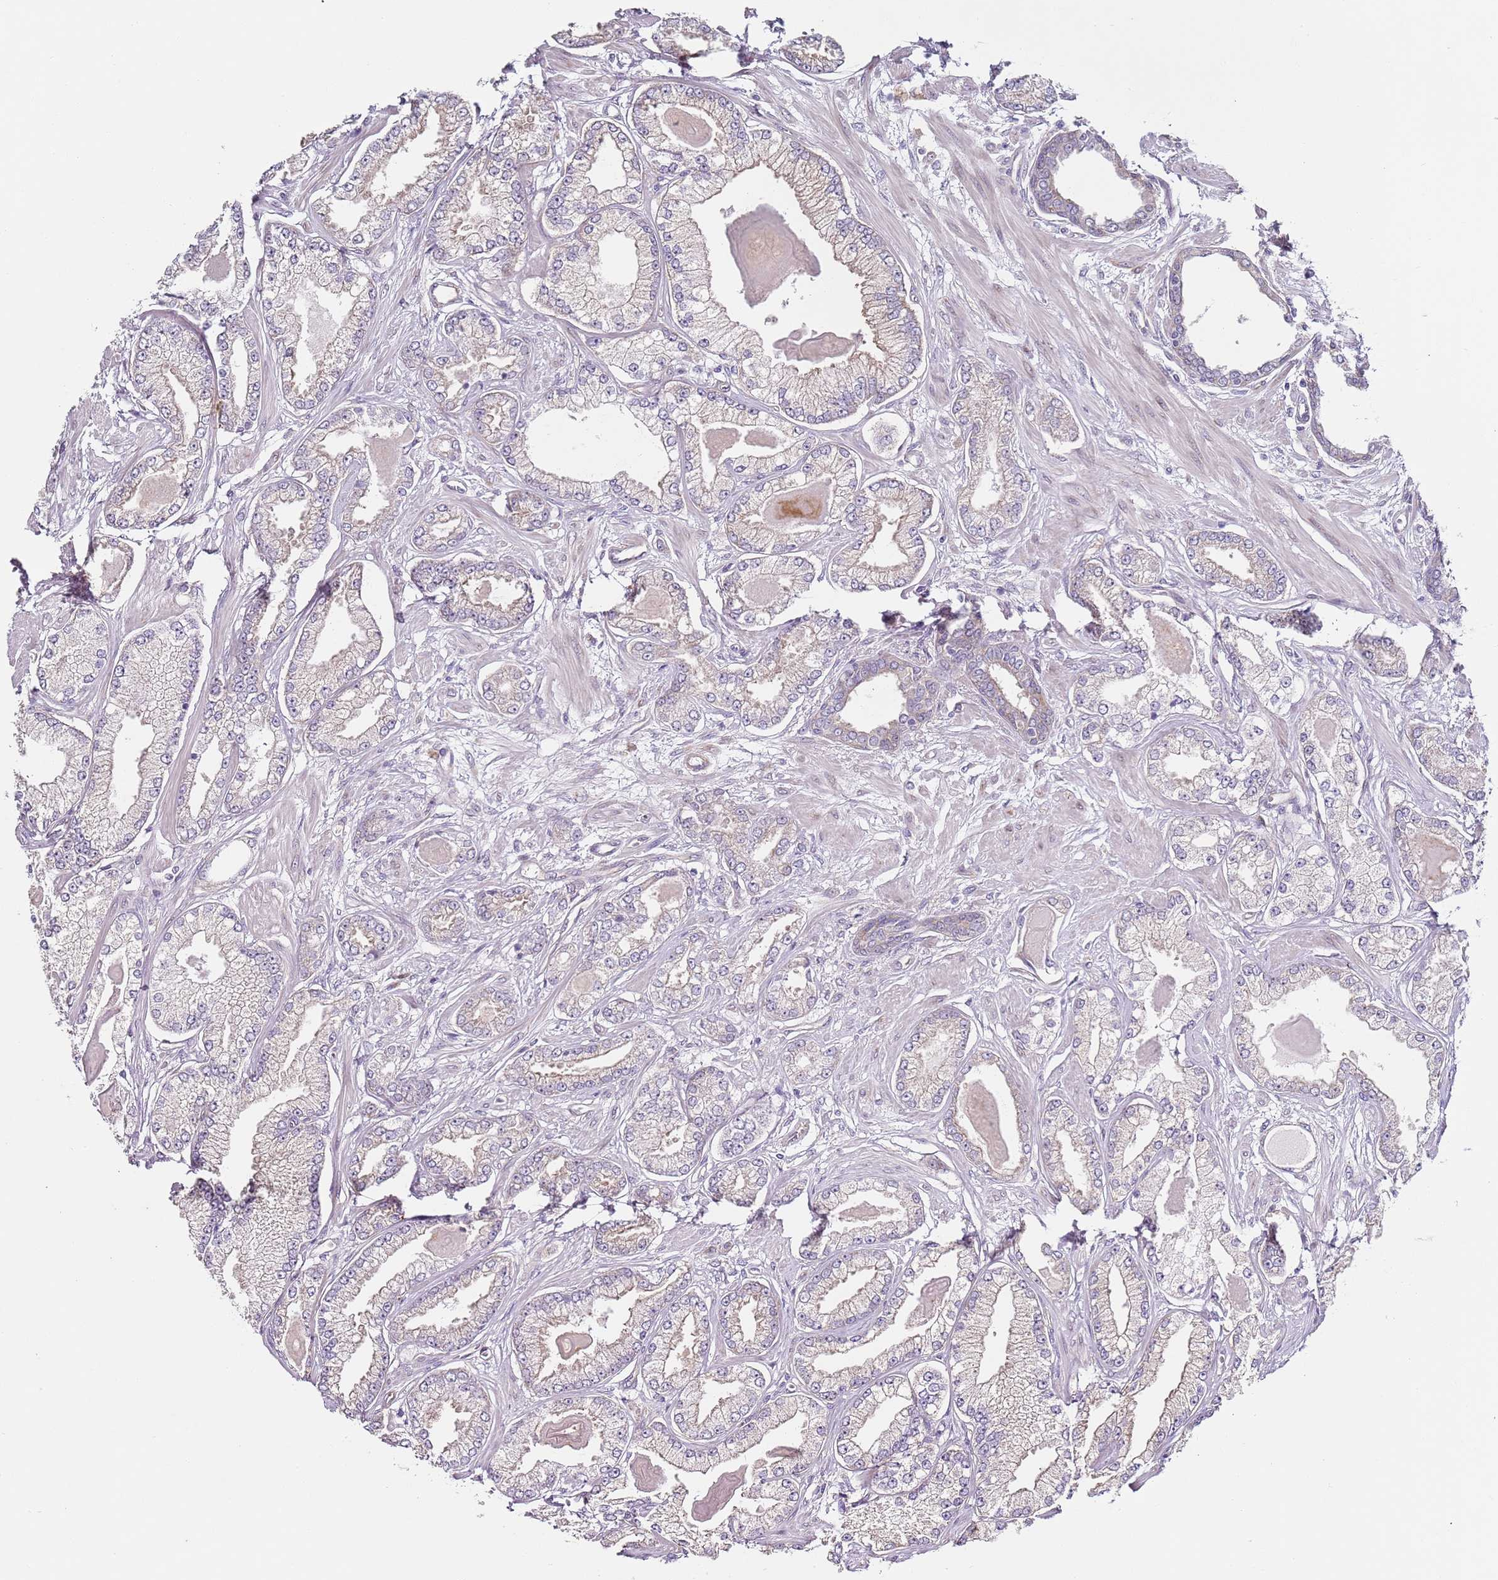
{"staining": {"intensity": "negative", "quantity": "none", "location": "none"}, "tissue": "prostate cancer", "cell_type": "Tumor cells", "image_type": "cancer", "snomed": [{"axis": "morphology", "description": "Adenocarcinoma, Low grade"}, {"axis": "topography", "description": "Prostate"}], "caption": "This is a photomicrograph of immunohistochemistry staining of prostate cancer (adenocarcinoma (low-grade)), which shows no staining in tumor cells. Brightfield microscopy of immunohistochemistry stained with DAB (brown) and hematoxylin (blue), captured at high magnification.", "gene": "TBC1D9", "patient": {"sex": "male", "age": 64}}